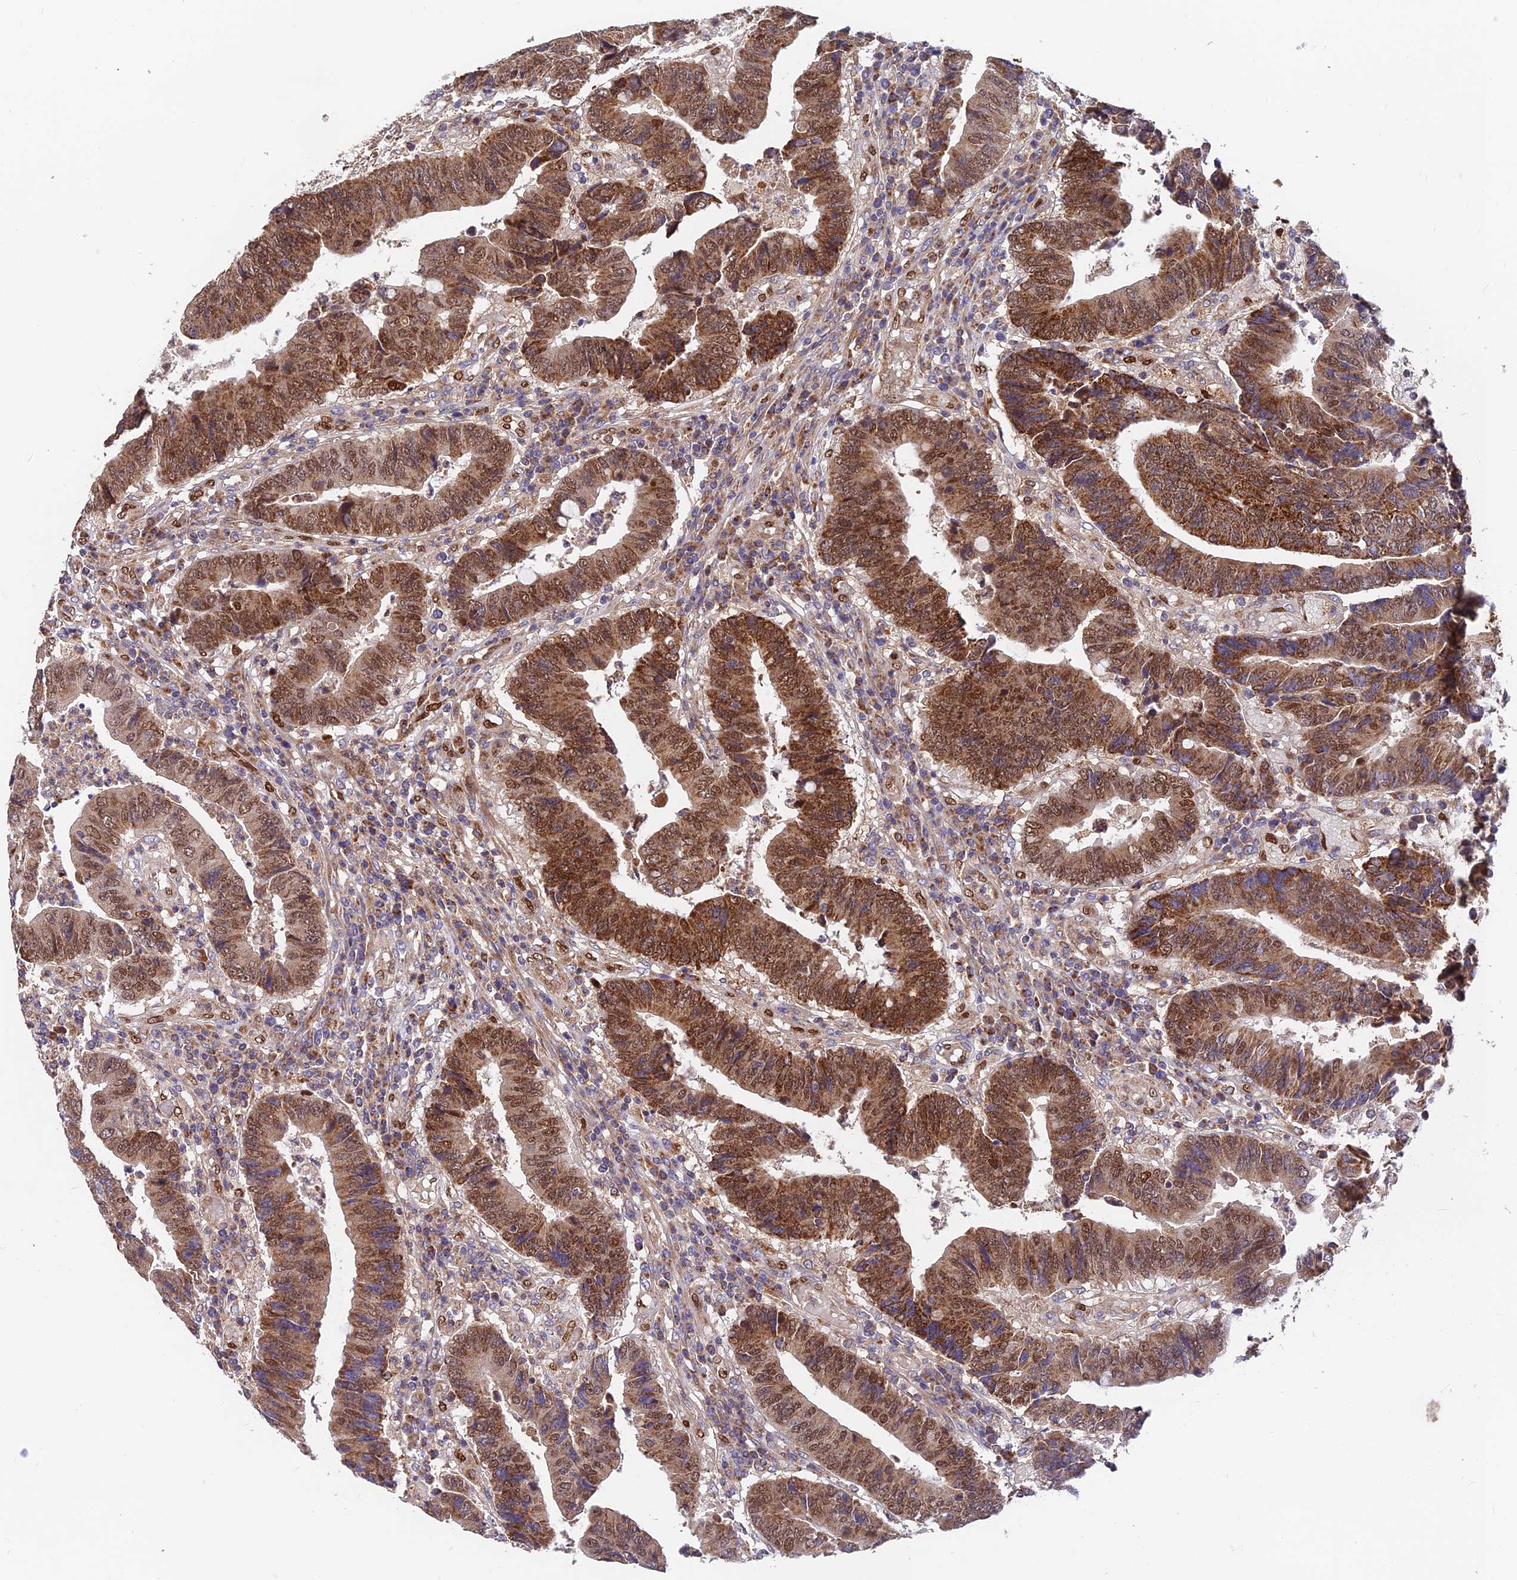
{"staining": {"intensity": "moderate", "quantity": ">75%", "location": "cytoplasmic/membranous,nuclear"}, "tissue": "colorectal cancer", "cell_type": "Tumor cells", "image_type": "cancer", "snomed": [{"axis": "morphology", "description": "Adenocarcinoma, NOS"}, {"axis": "topography", "description": "Rectum"}], "caption": "Protein staining exhibits moderate cytoplasmic/membranous and nuclear positivity in approximately >75% of tumor cells in adenocarcinoma (colorectal). The protein of interest is shown in brown color, while the nuclei are stained blue.", "gene": "PODNL1", "patient": {"sex": "male", "age": 84}}